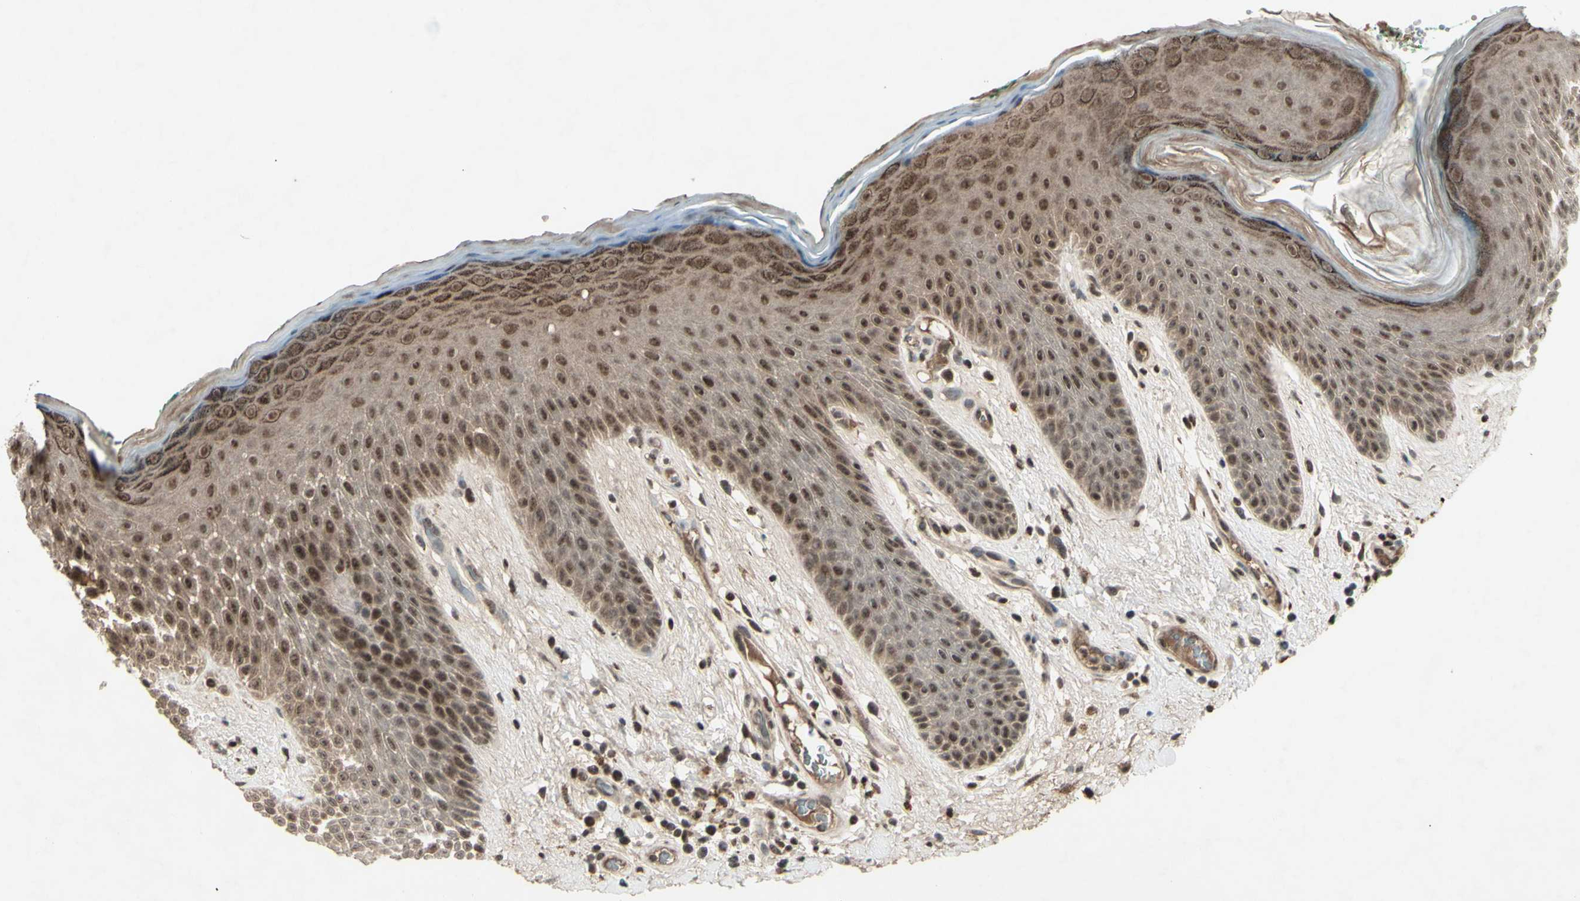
{"staining": {"intensity": "moderate", "quantity": ">75%", "location": "nuclear"}, "tissue": "skin", "cell_type": "Epidermal cells", "image_type": "normal", "snomed": [{"axis": "morphology", "description": "Normal tissue, NOS"}, {"axis": "topography", "description": "Anal"}], "caption": "This is a photomicrograph of immunohistochemistry (IHC) staining of normal skin, which shows moderate positivity in the nuclear of epidermal cells.", "gene": "SNW1", "patient": {"sex": "male", "age": 74}}